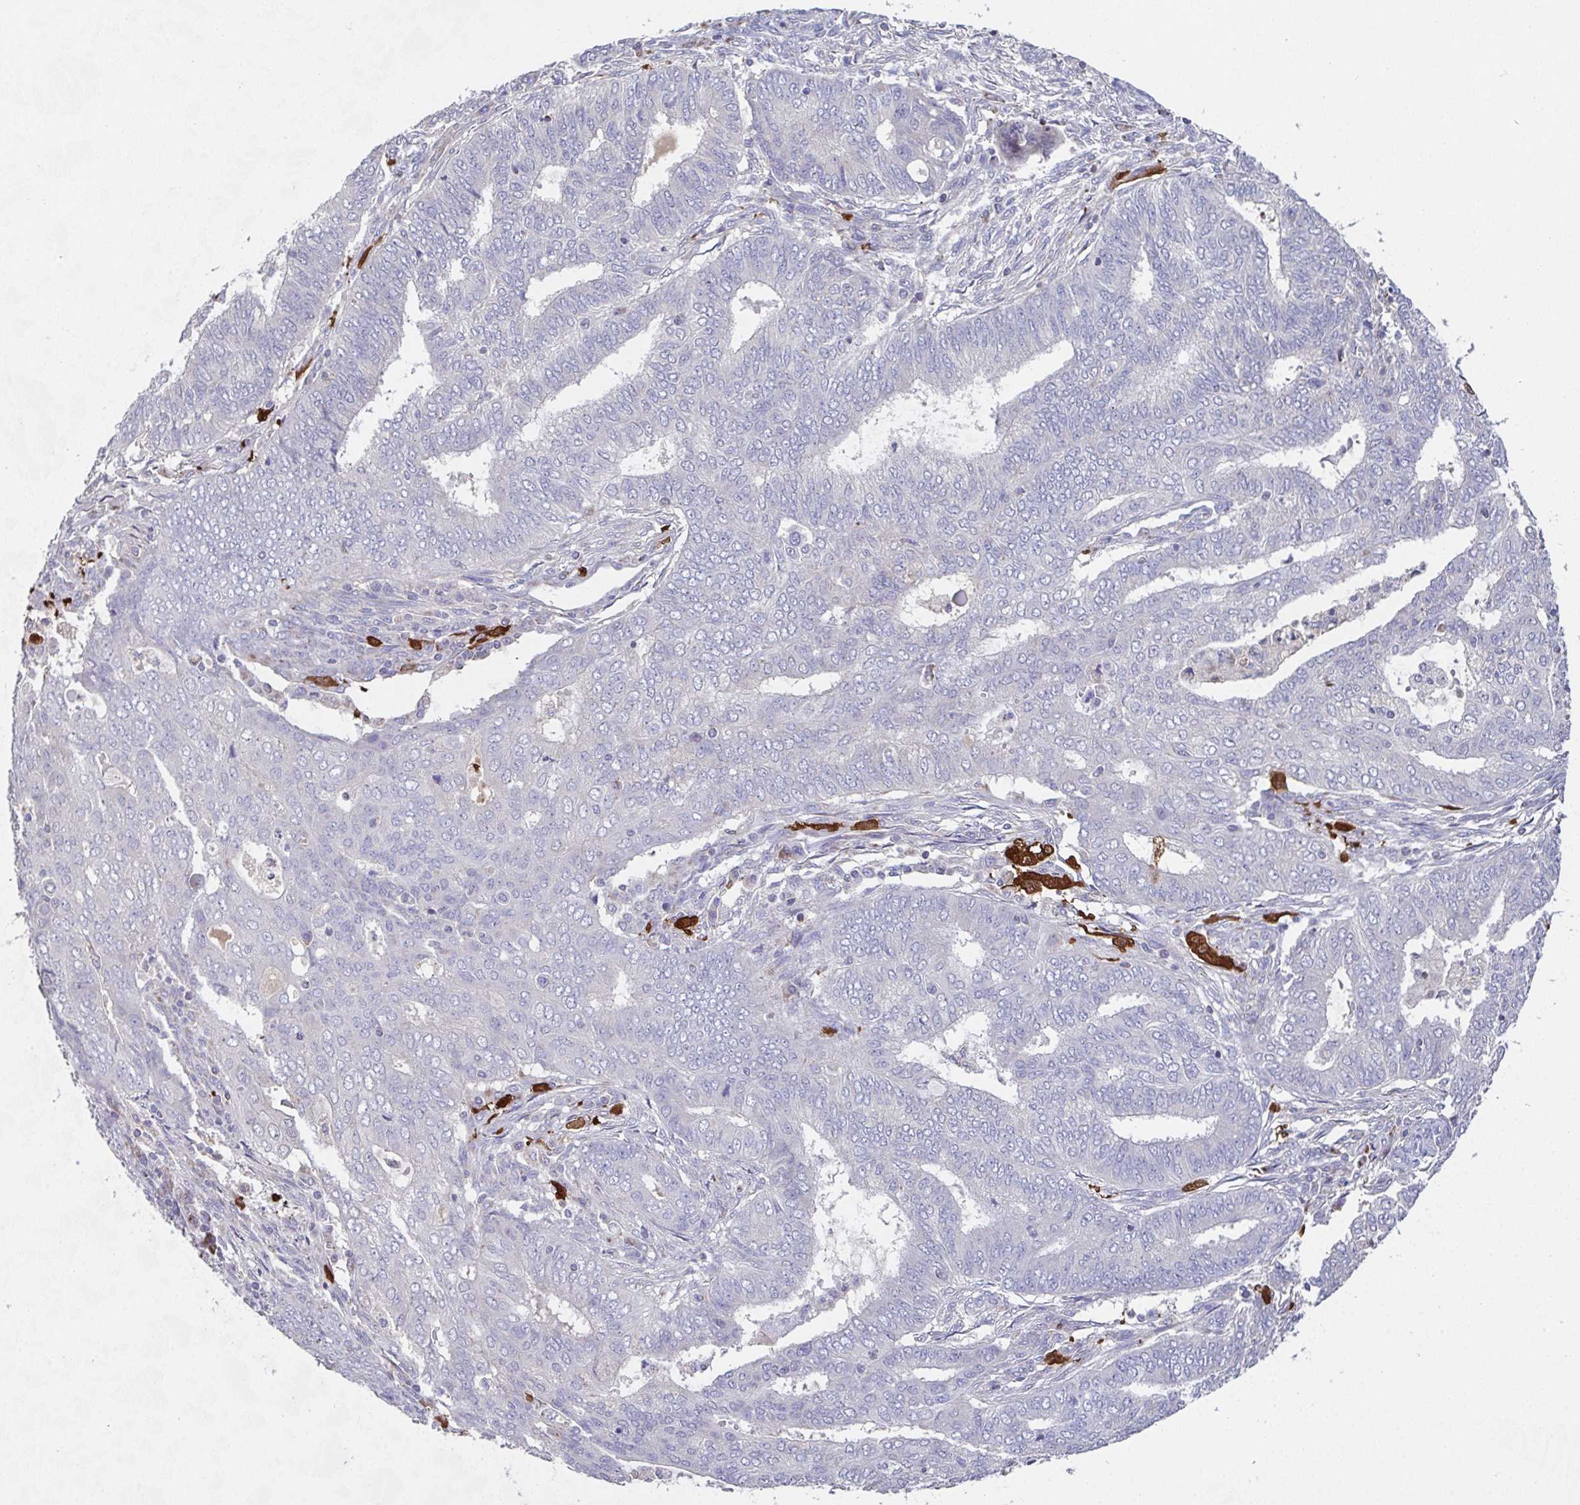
{"staining": {"intensity": "negative", "quantity": "none", "location": "none"}, "tissue": "endometrial cancer", "cell_type": "Tumor cells", "image_type": "cancer", "snomed": [{"axis": "morphology", "description": "Adenocarcinoma, NOS"}, {"axis": "topography", "description": "Endometrium"}], "caption": "Immunohistochemistry (IHC) micrograph of human adenocarcinoma (endometrial) stained for a protein (brown), which demonstrates no expression in tumor cells.", "gene": "MT-ND3", "patient": {"sex": "female", "age": 62}}